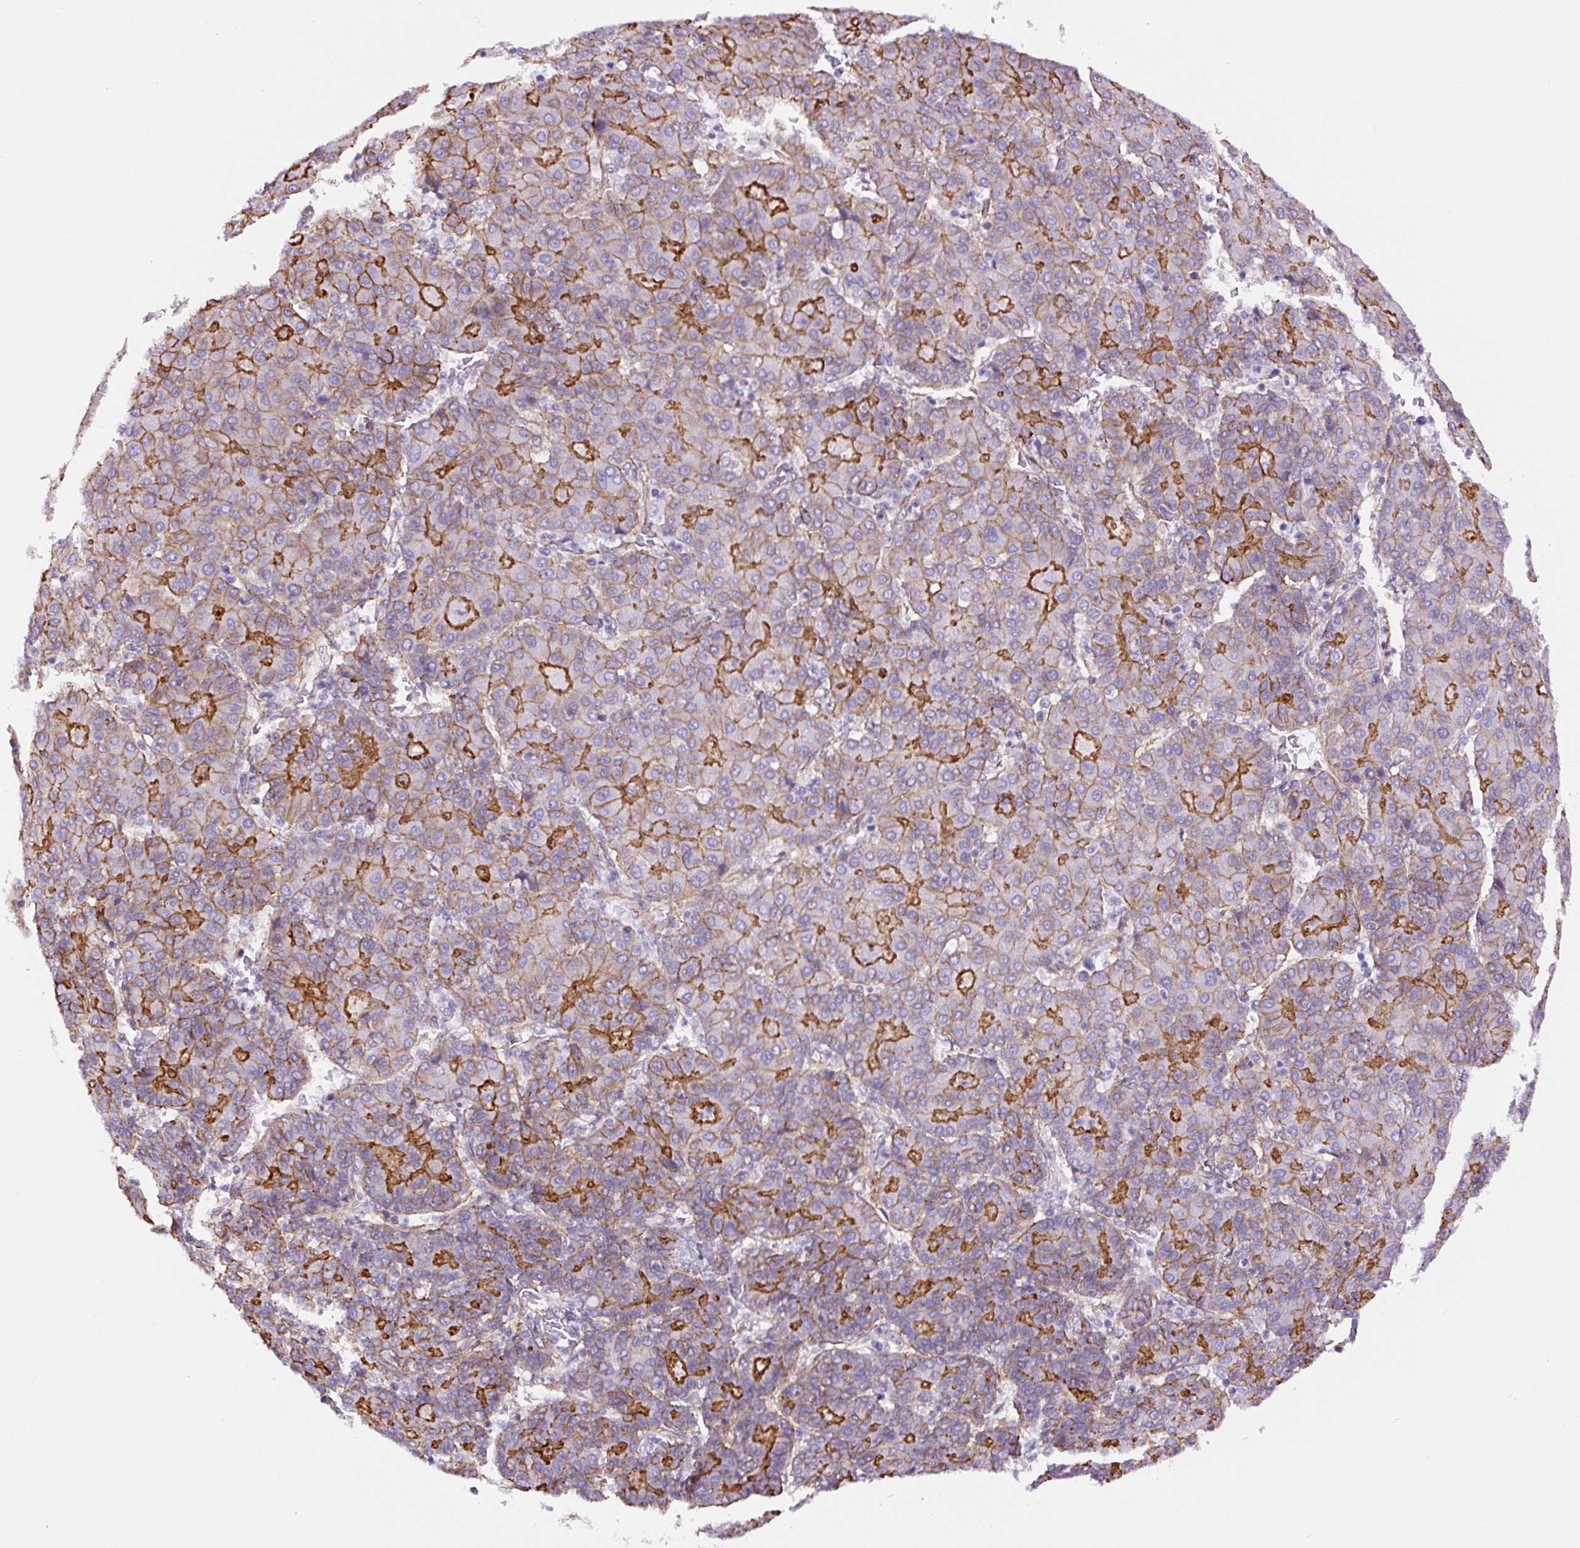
{"staining": {"intensity": "strong", "quantity": "25%-75%", "location": "cytoplasmic/membranous"}, "tissue": "liver cancer", "cell_type": "Tumor cells", "image_type": "cancer", "snomed": [{"axis": "morphology", "description": "Carcinoma, Hepatocellular, NOS"}, {"axis": "topography", "description": "Liver"}], "caption": "Protein staining of hepatocellular carcinoma (liver) tissue shows strong cytoplasmic/membranous expression in approximately 25%-75% of tumor cells.", "gene": "MYO5C", "patient": {"sex": "male", "age": 65}}